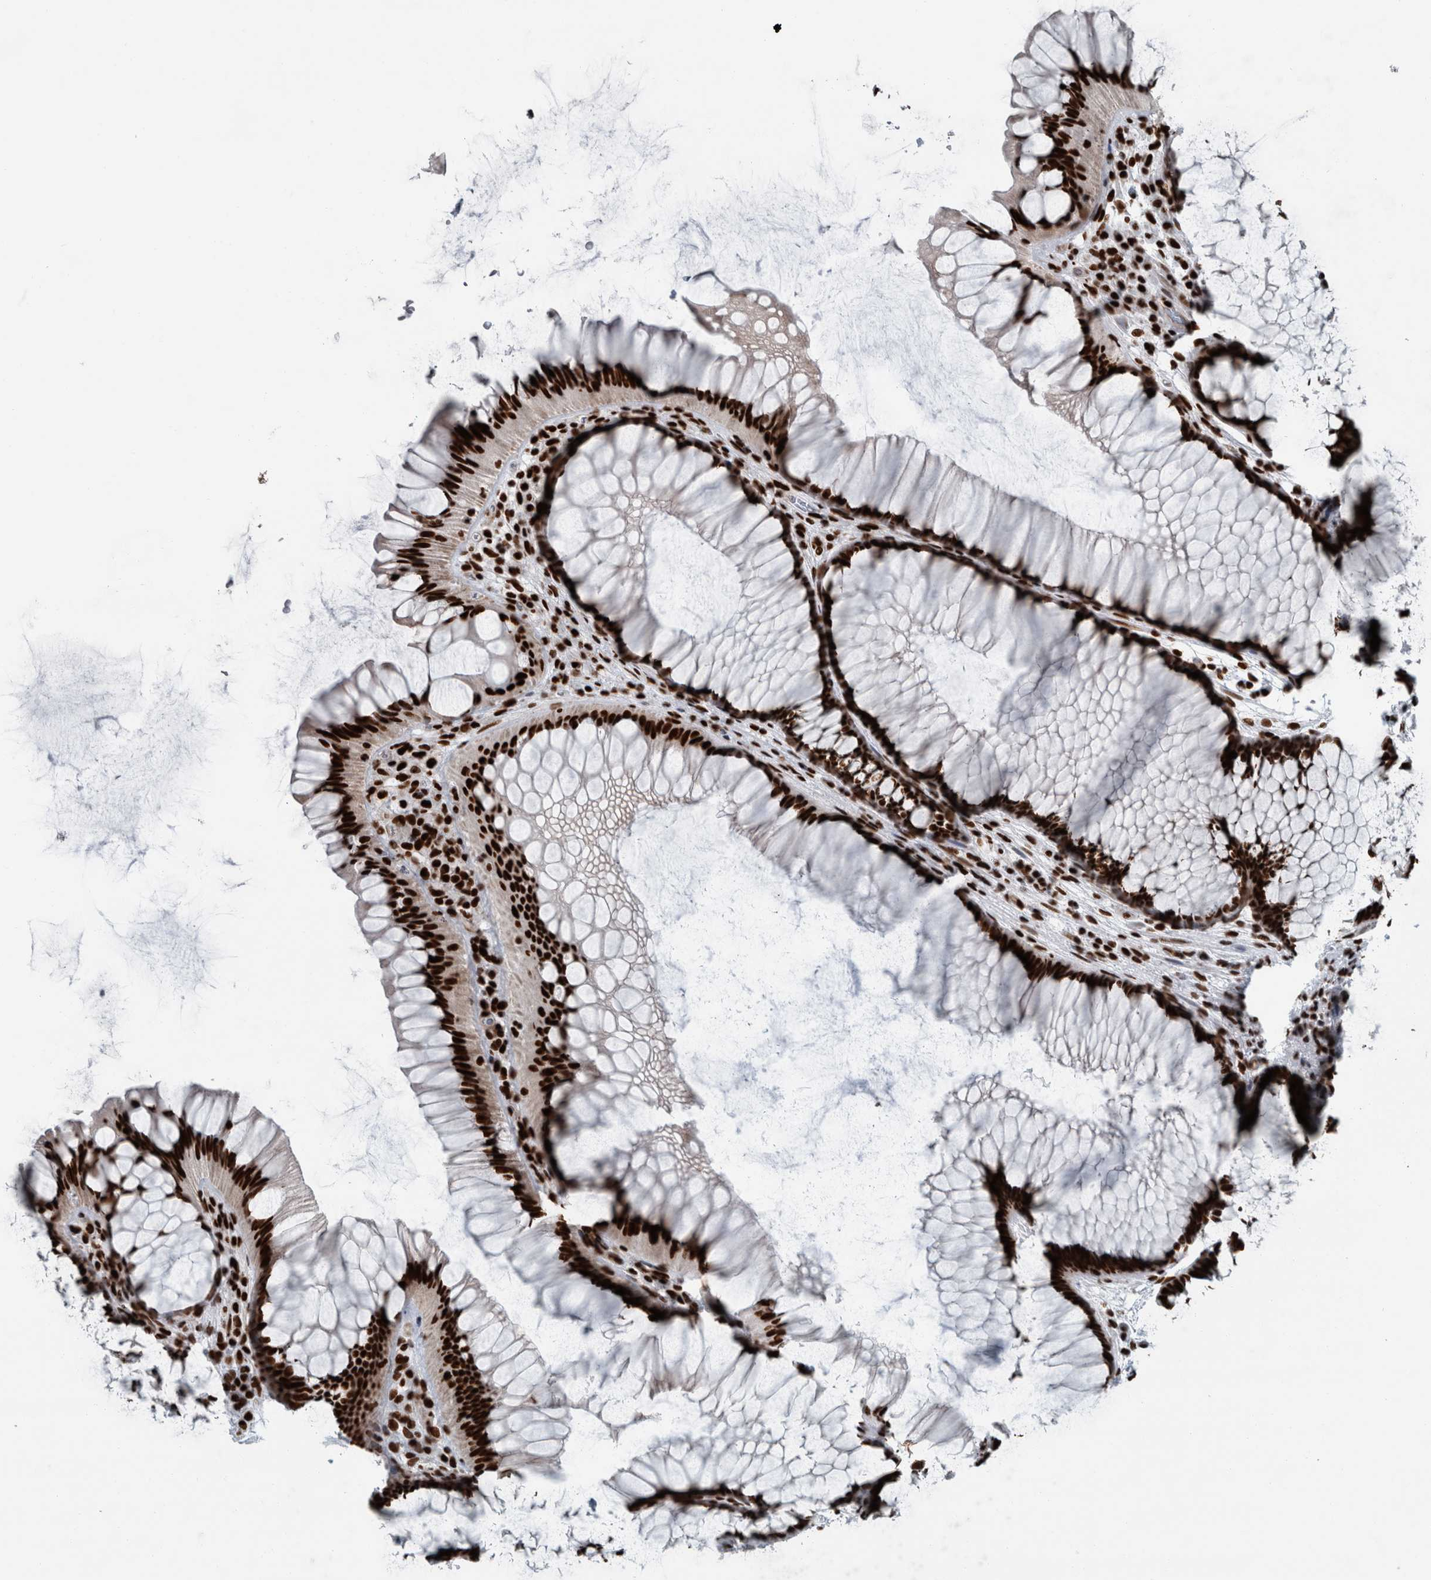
{"staining": {"intensity": "strong", "quantity": ">75%", "location": "nuclear"}, "tissue": "rectum", "cell_type": "Glandular cells", "image_type": "normal", "snomed": [{"axis": "morphology", "description": "Normal tissue, NOS"}, {"axis": "topography", "description": "Rectum"}], "caption": "IHC image of benign rectum: human rectum stained using immunohistochemistry (IHC) displays high levels of strong protein expression localized specifically in the nuclear of glandular cells, appearing as a nuclear brown color.", "gene": "DNMT3A", "patient": {"sex": "male", "age": 51}}